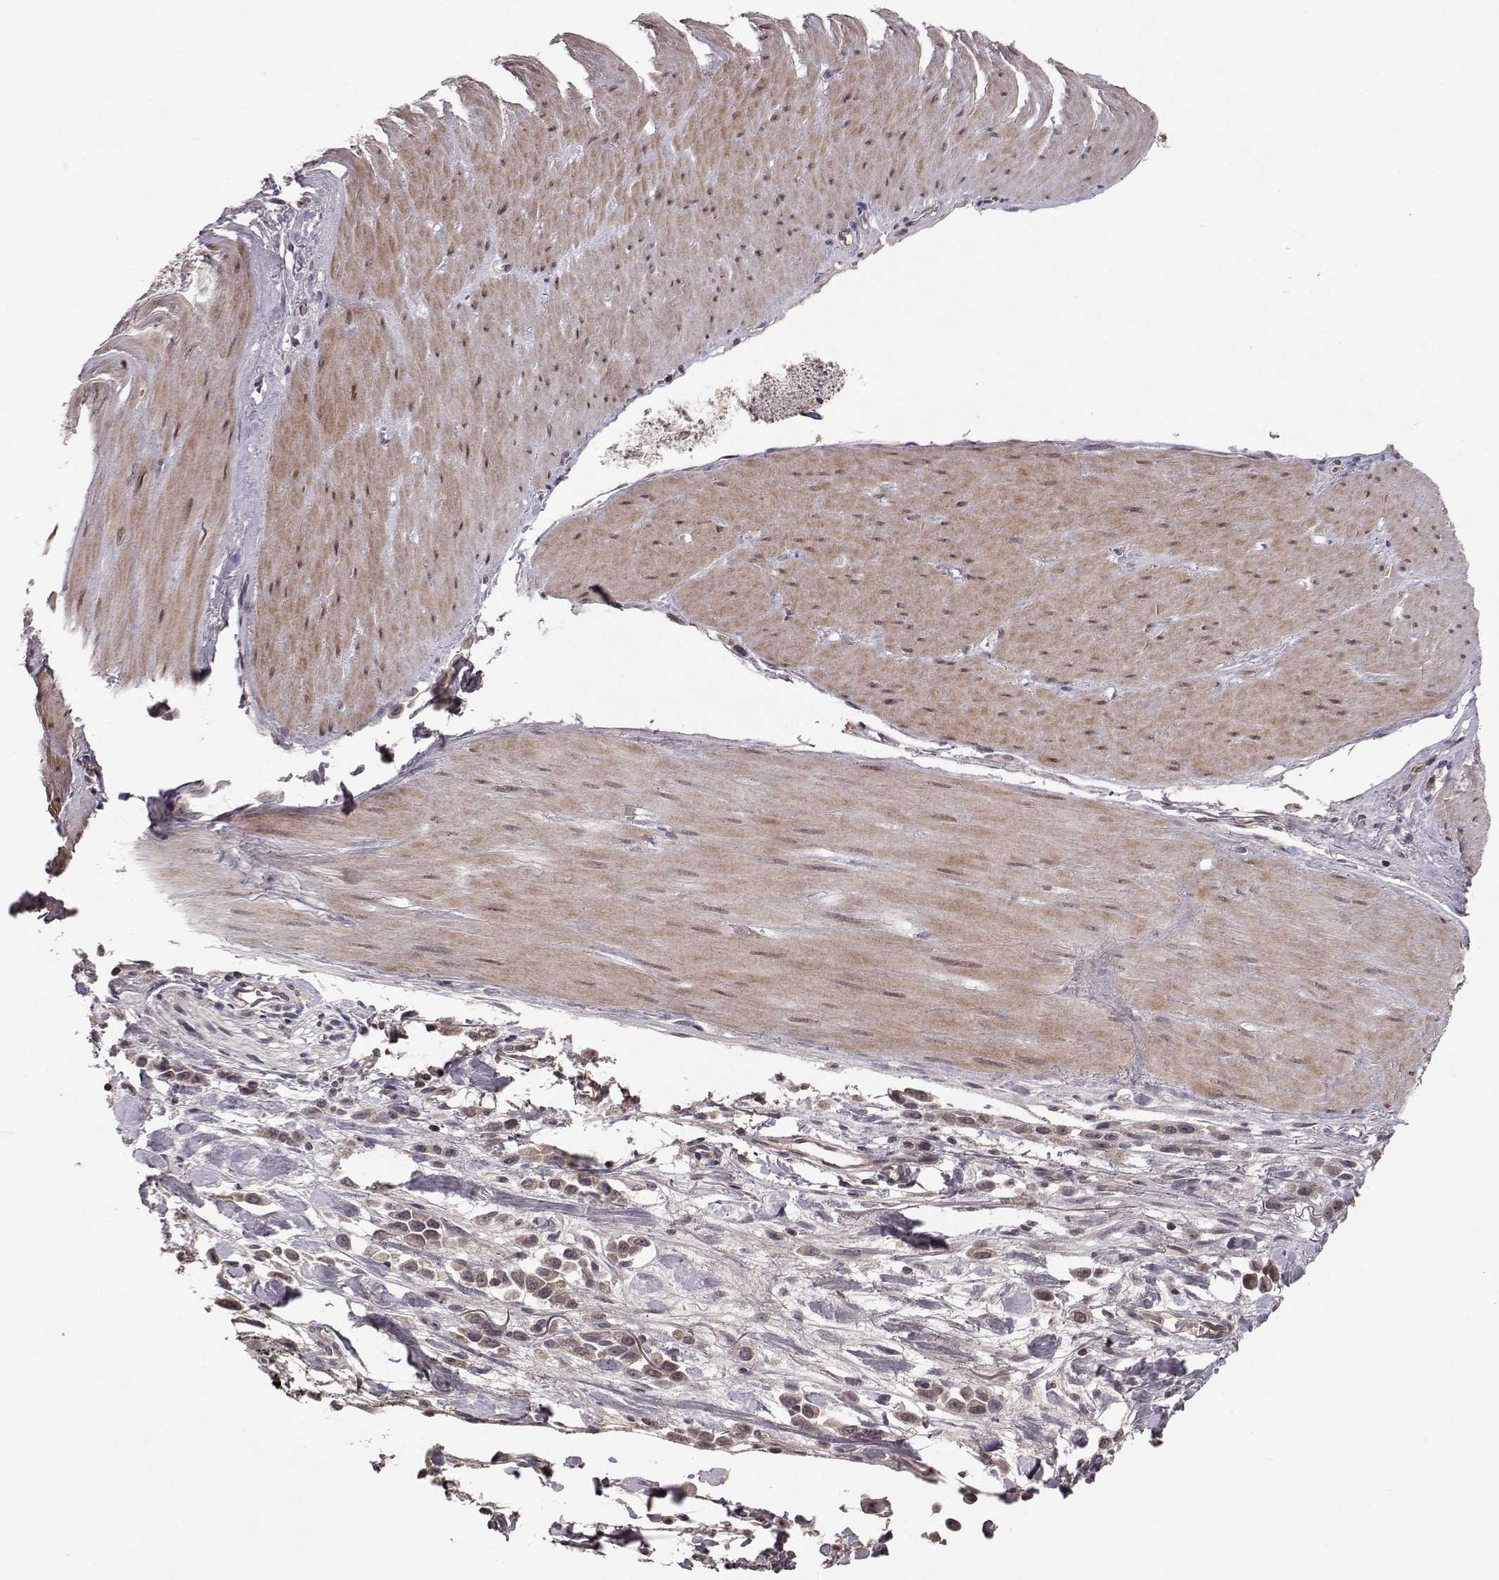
{"staining": {"intensity": "weak", "quantity": "25%-75%", "location": "cytoplasmic/membranous"}, "tissue": "stomach cancer", "cell_type": "Tumor cells", "image_type": "cancer", "snomed": [{"axis": "morphology", "description": "Adenocarcinoma, NOS"}, {"axis": "topography", "description": "Stomach"}], "caption": "Tumor cells reveal weak cytoplasmic/membranous expression in approximately 25%-75% of cells in stomach cancer. Nuclei are stained in blue.", "gene": "PLEKHG3", "patient": {"sex": "male", "age": 47}}